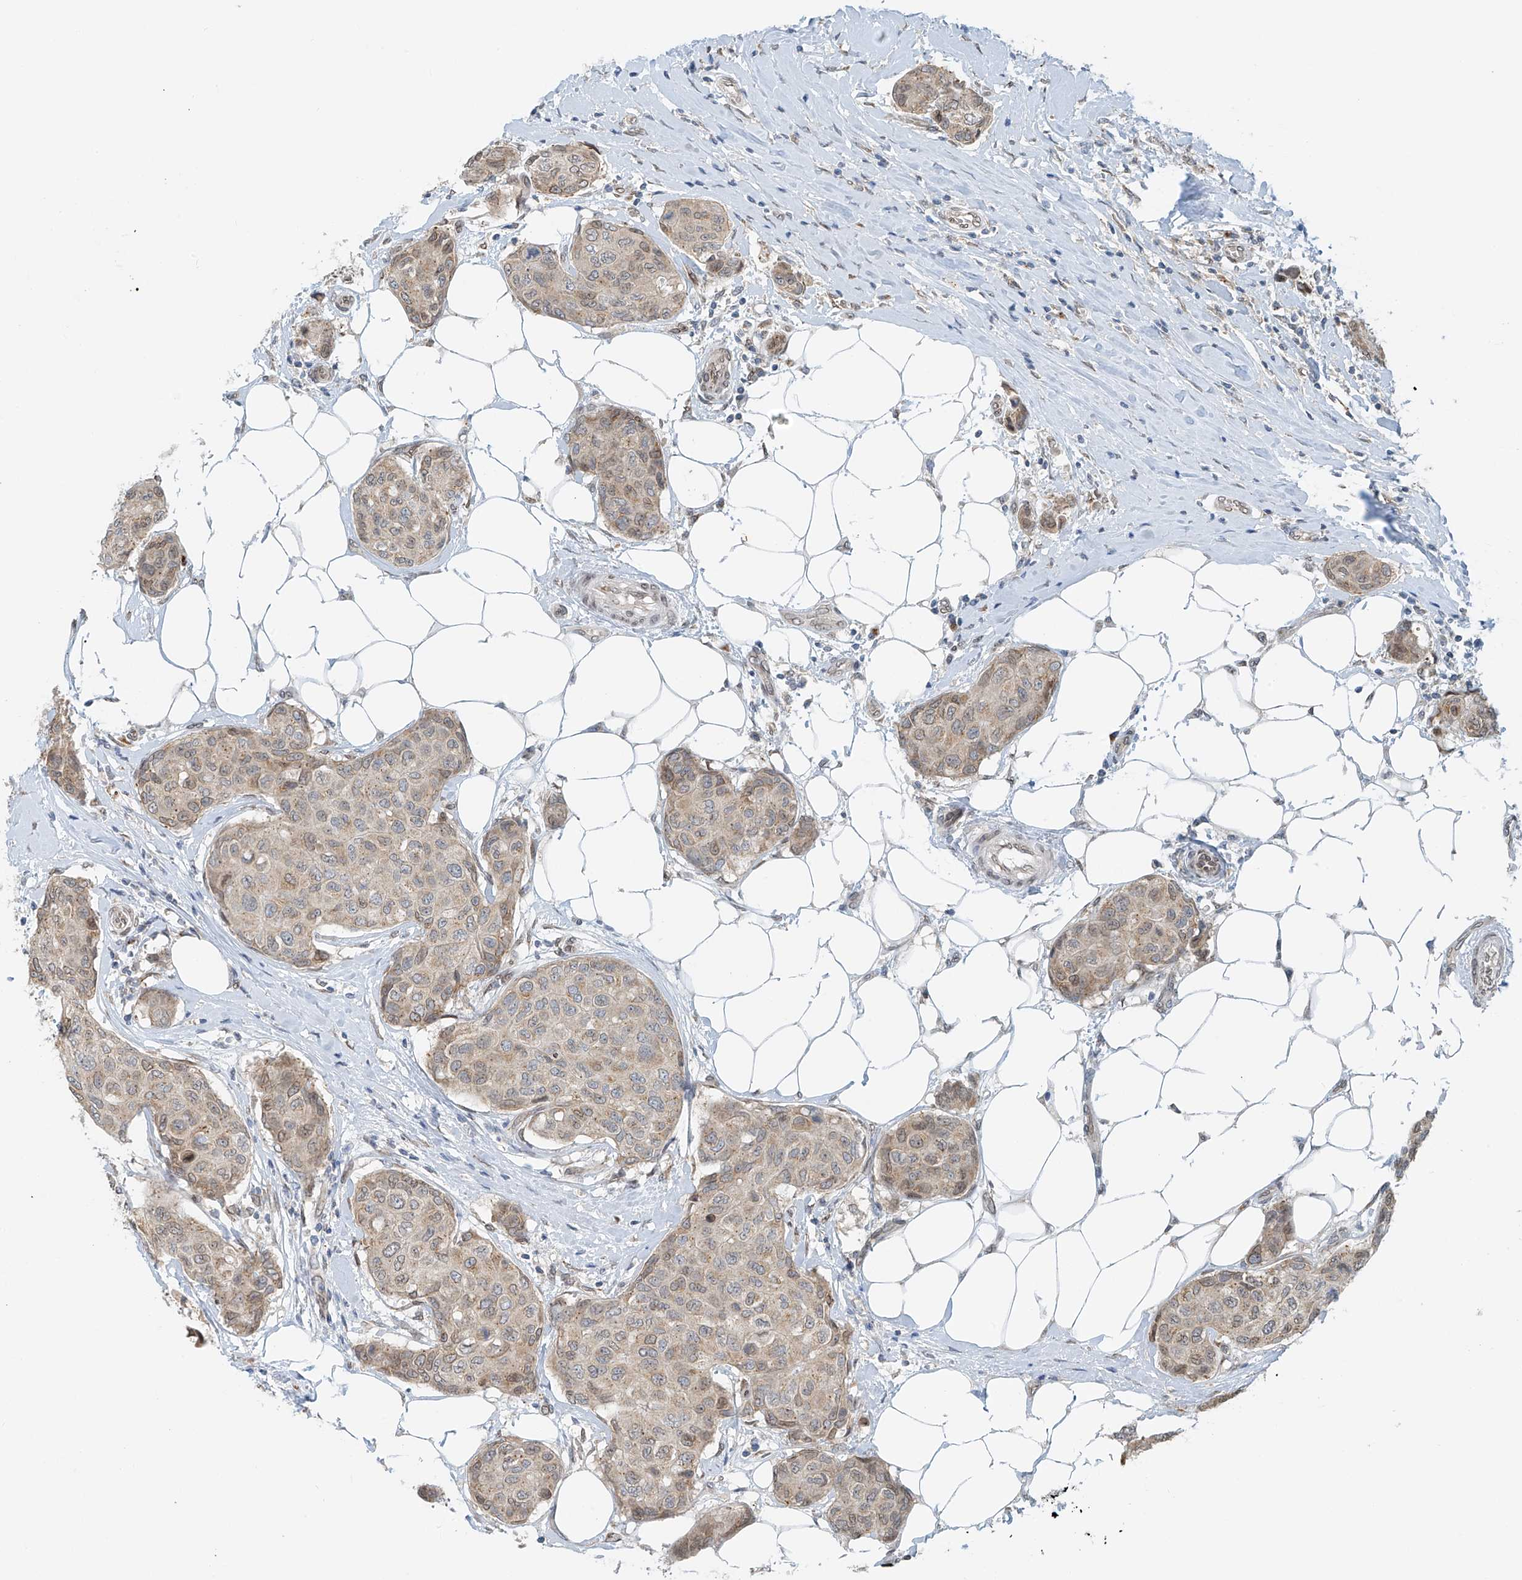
{"staining": {"intensity": "weak", "quantity": "25%-75%", "location": "cytoplasmic/membranous"}, "tissue": "breast cancer", "cell_type": "Tumor cells", "image_type": "cancer", "snomed": [{"axis": "morphology", "description": "Duct carcinoma"}, {"axis": "topography", "description": "Breast"}], "caption": "Breast infiltrating ductal carcinoma was stained to show a protein in brown. There is low levels of weak cytoplasmic/membranous expression in about 25%-75% of tumor cells.", "gene": "STARD9", "patient": {"sex": "female", "age": 80}}